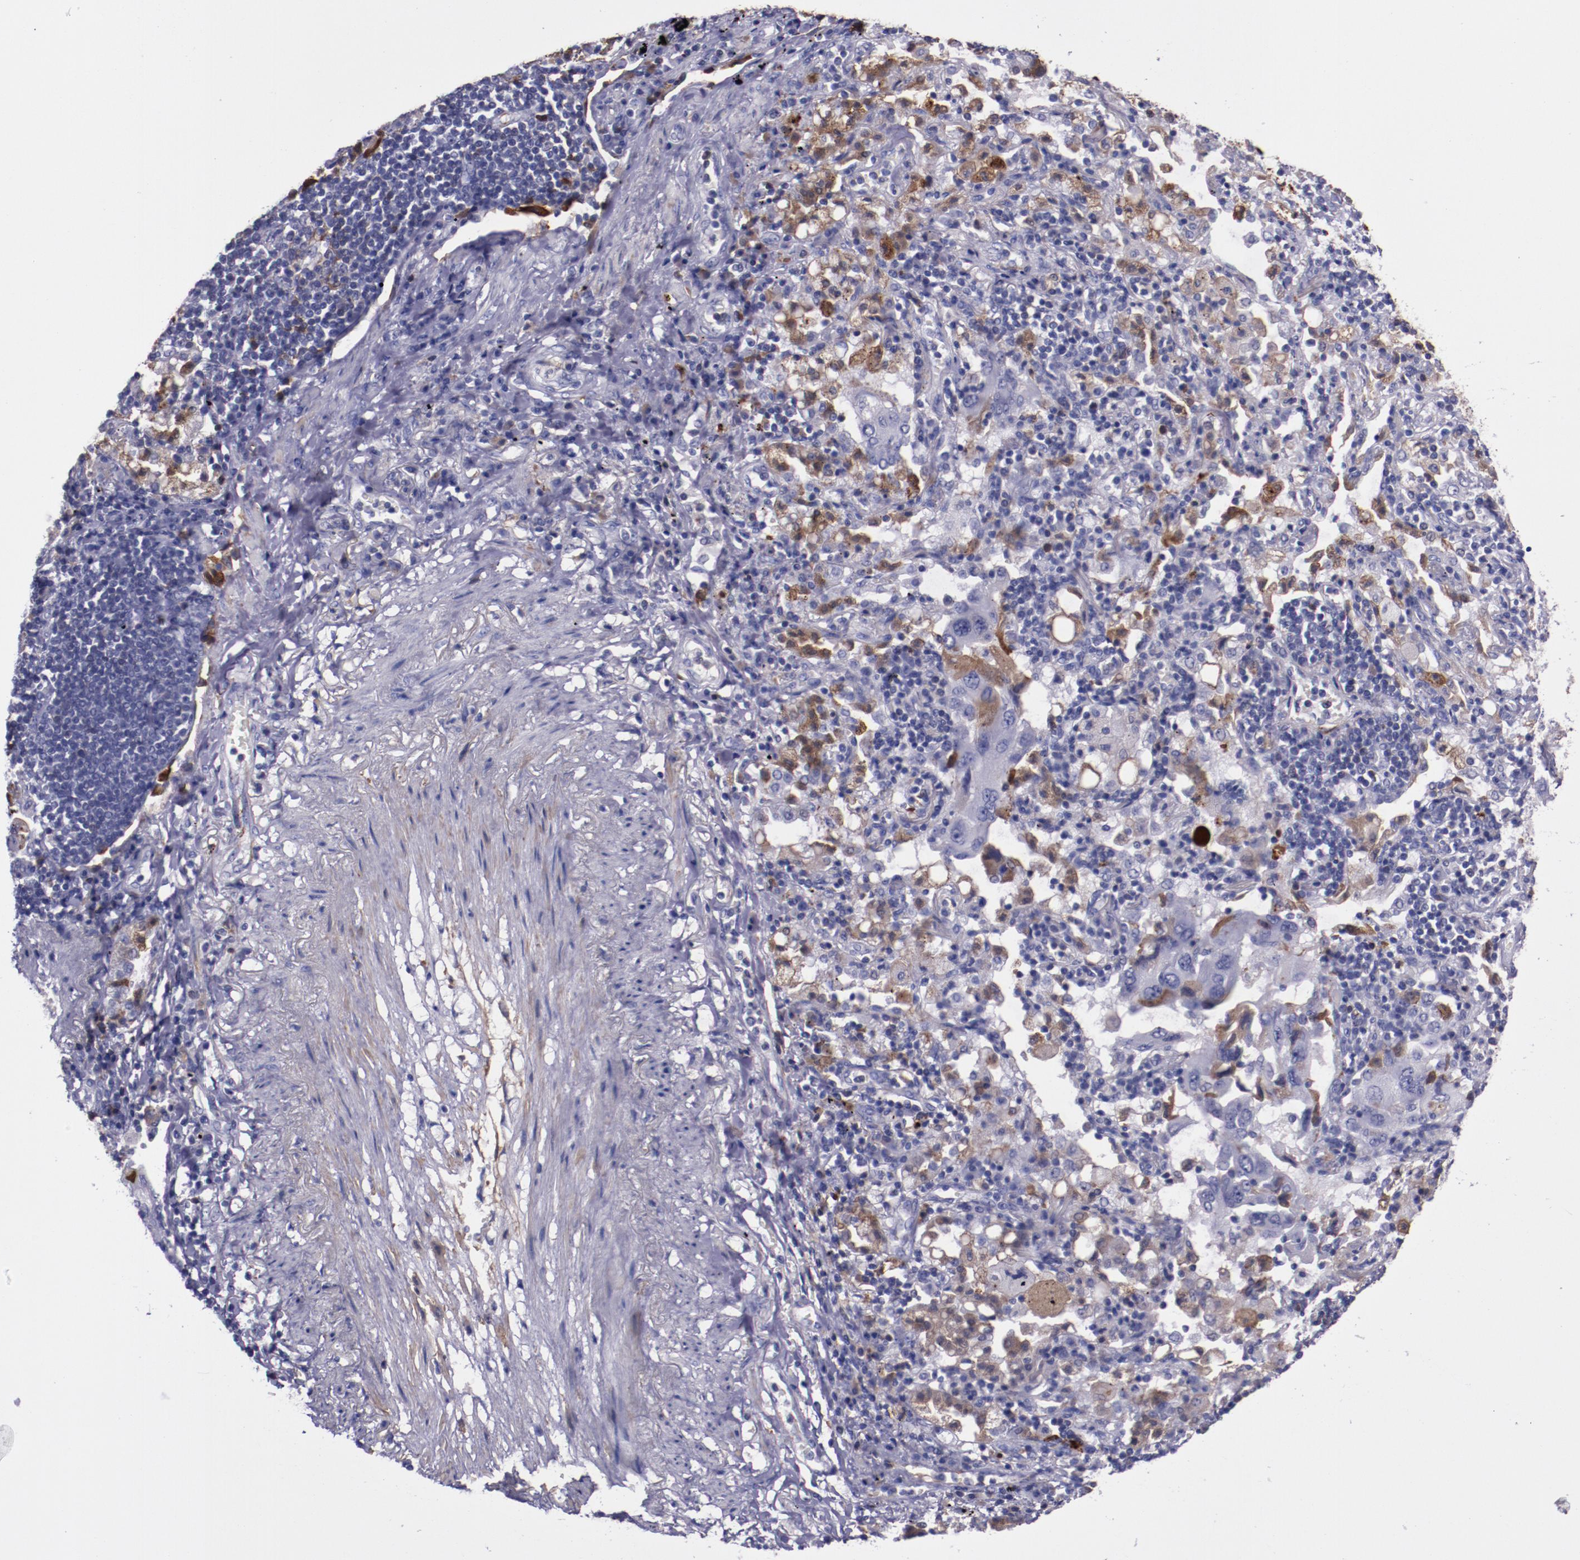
{"staining": {"intensity": "moderate", "quantity": "<25%", "location": "cytoplasmic/membranous"}, "tissue": "lung cancer", "cell_type": "Tumor cells", "image_type": "cancer", "snomed": [{"axis": "morphology", "description": "Adenocarcinoma, NOS"}, {"axis": "topography", "description": "Lung"}], "caption": "Tumor cells display low levels of moderate cytoplasmic/membranous staining in approximately <25% of cells in human lung adenocarcinoma.", "gene": "APOH", "patient": {"sex": "female", "age": 65}}